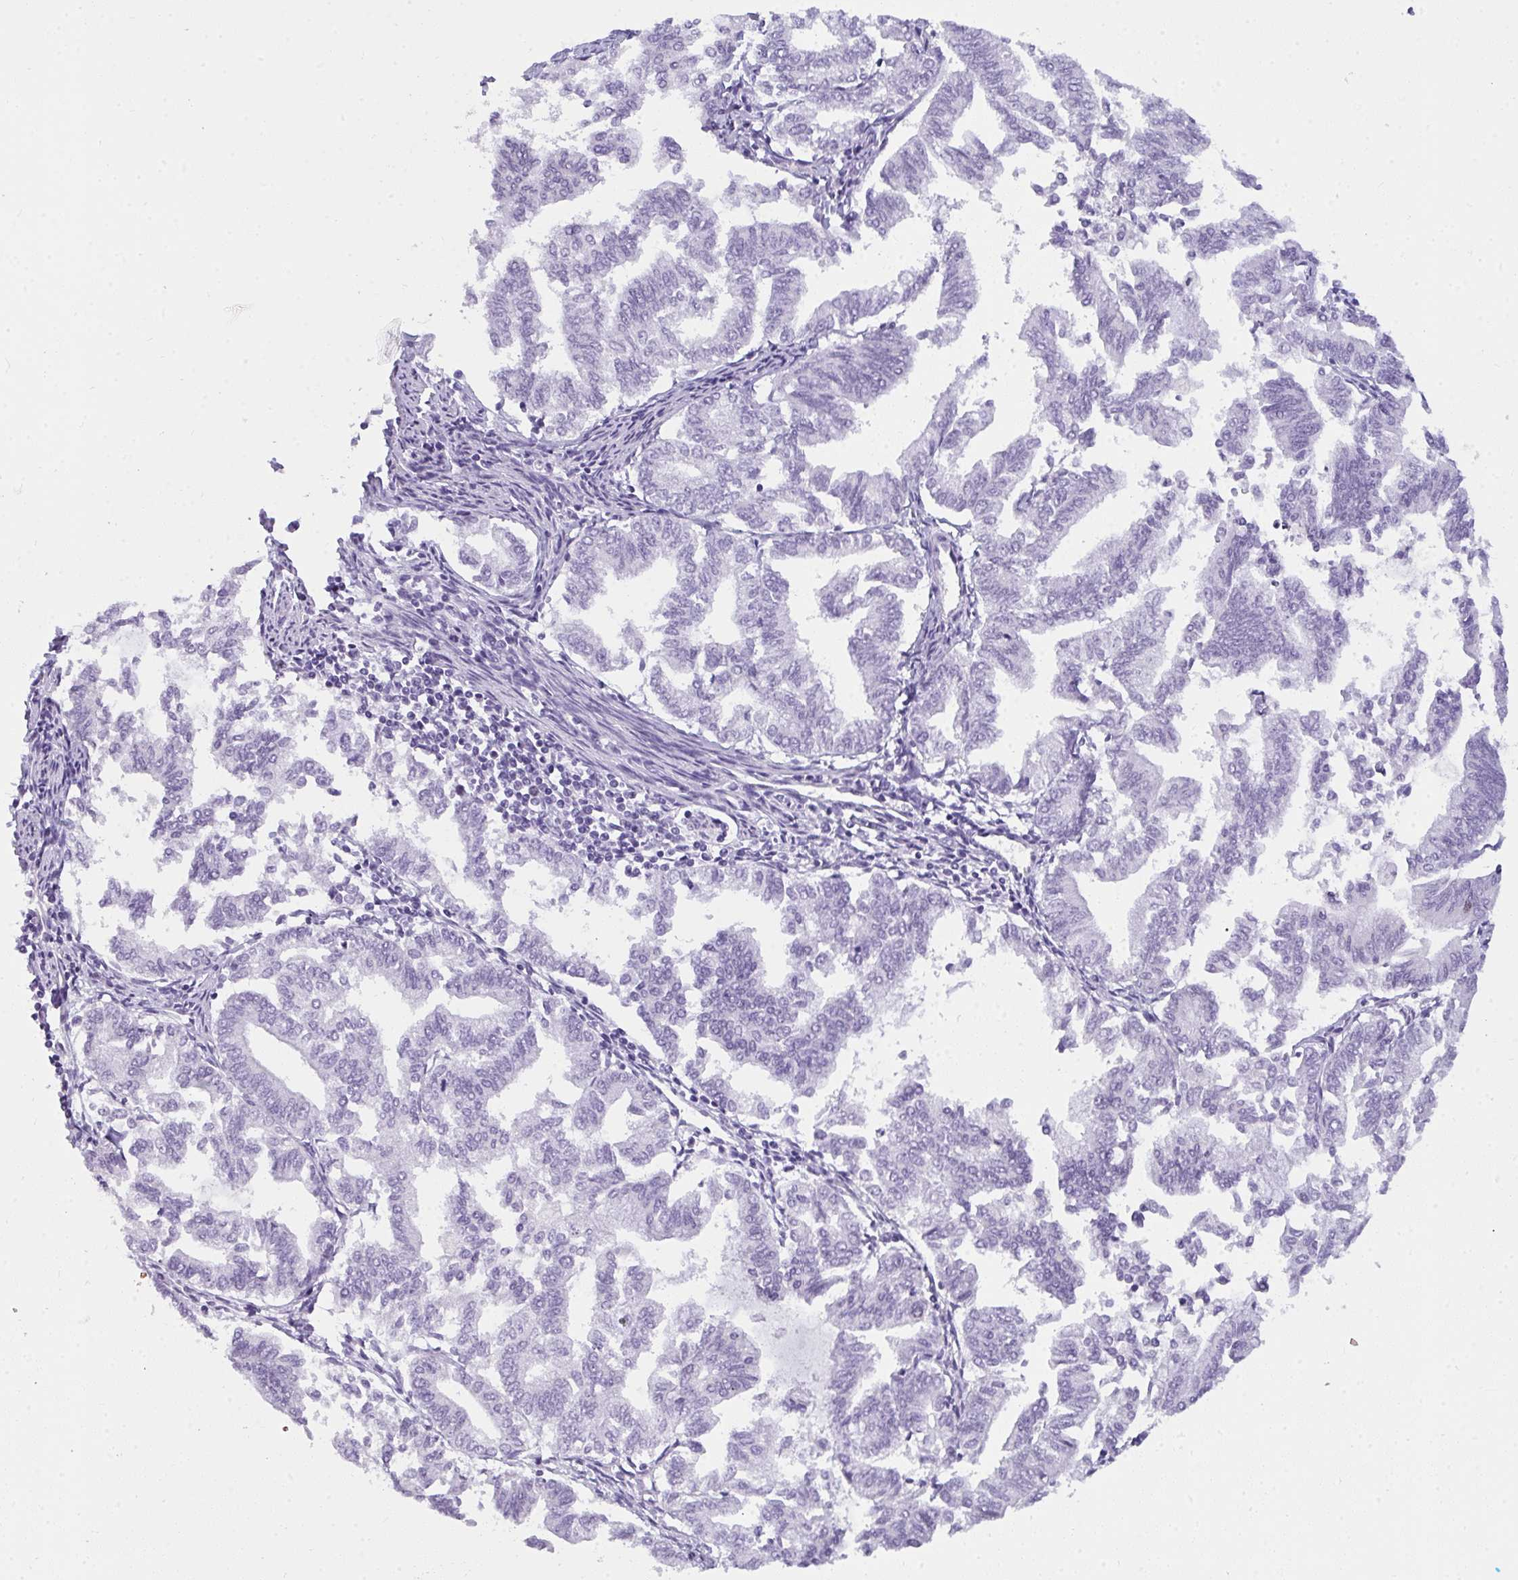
{"staining": {"intensity": "negative", "quantity": "none", "location": "none"}, "tissue": "endometrial cancer", "cell_type": "Tumor cells", "image_type": "cancer", "snomed": [{"axis": "morphology", "description": "Adenocarcinoma, NOS"}, {"axis": "topography", "description": "Endometrium"}], "caption": "There is no significant expression in tumor cells of adenocarcinoma (endometrial).", "gene": "SUZ12", "patient": {"sex": "female", "age": 79}}